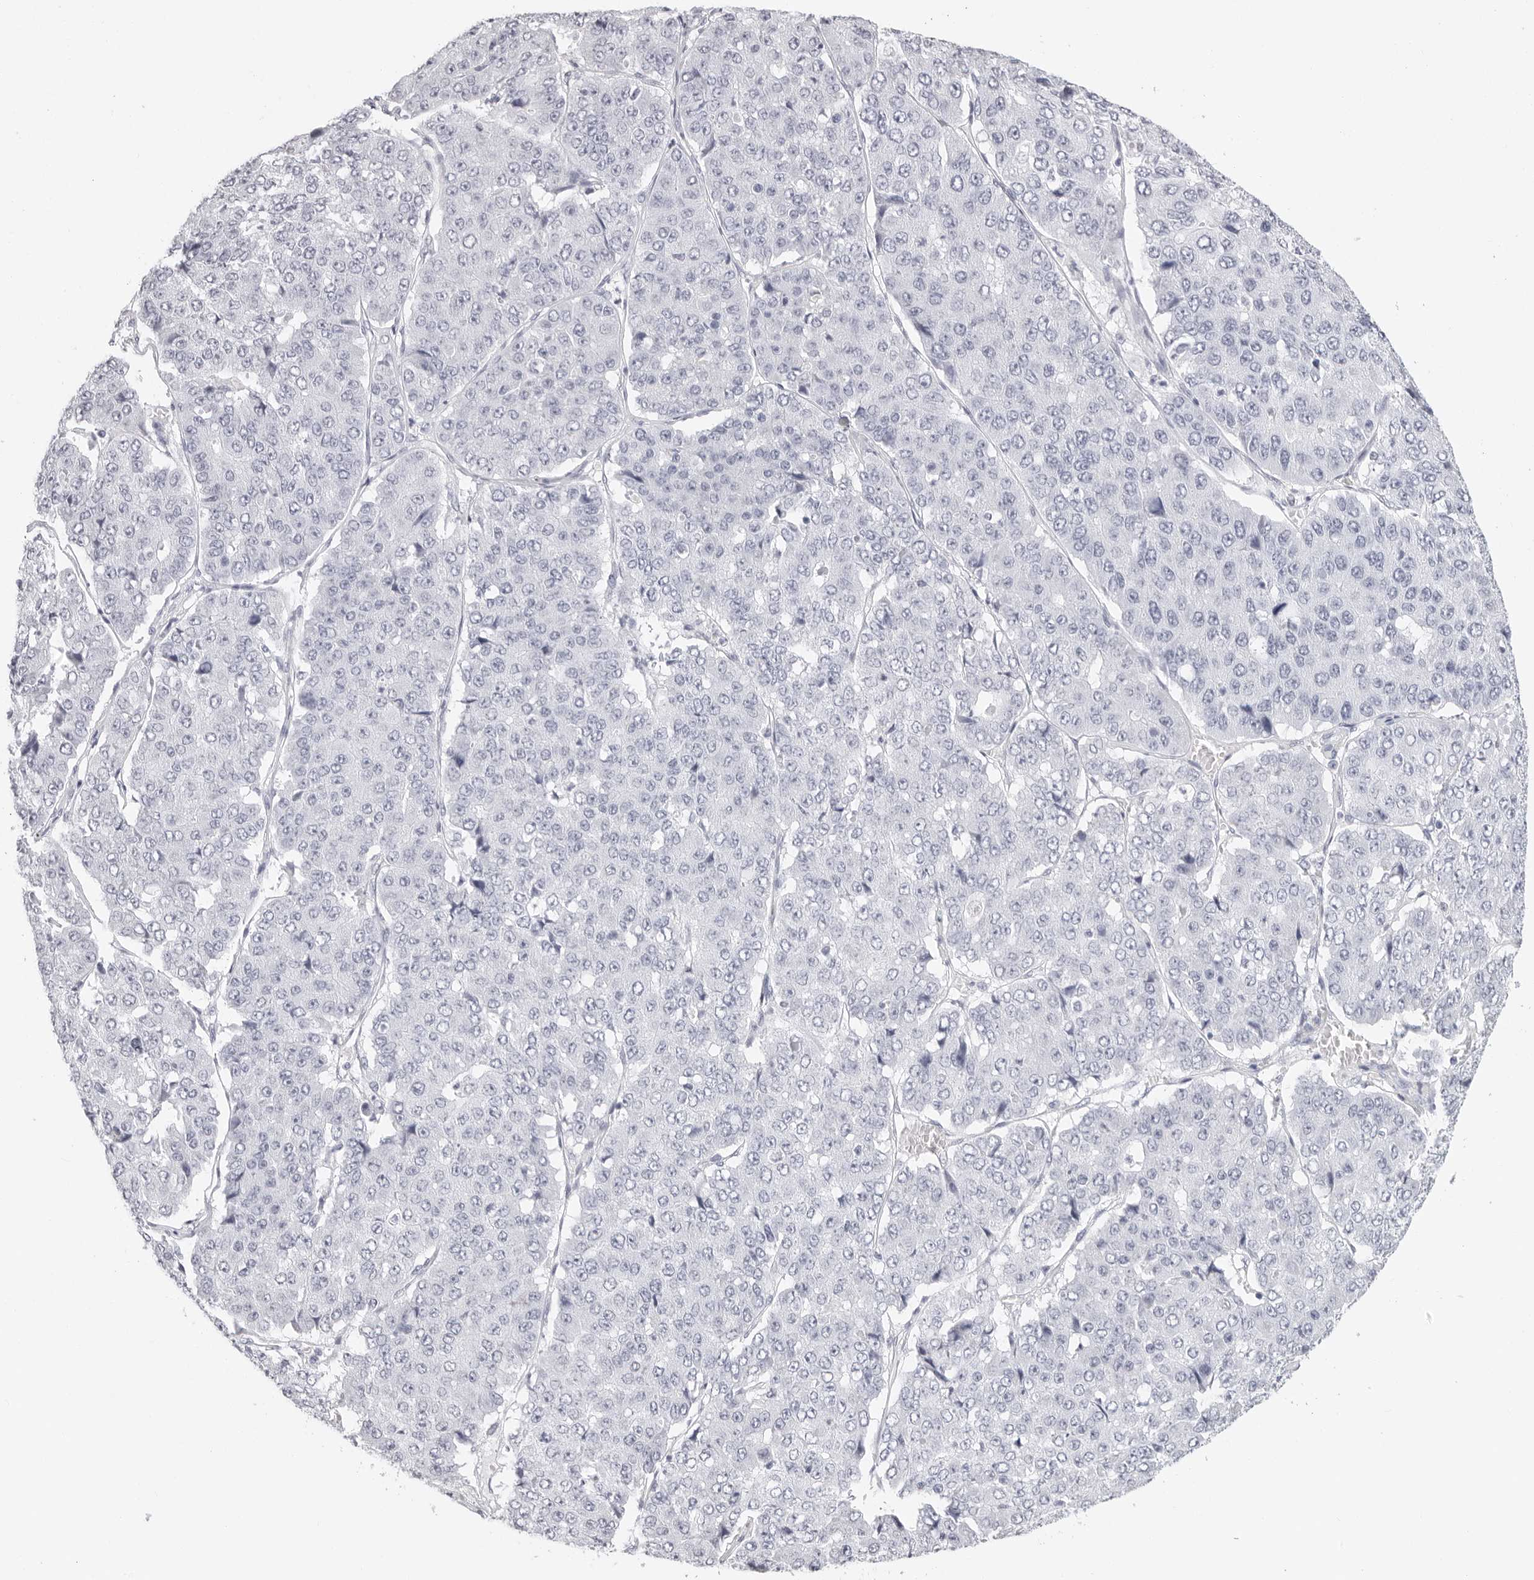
{"staining": {"intensity": "negative", "quantity": "none", "location": "none"}, "tissue": "pancreatic cancer", "cell_type": "Tumor cells", "image_type": "cancer", "snomed": [{"axis": "morphology", "description": "Adenocarcinoma, NOS"}, {"axis": "topography", "description": "Pancreas"}], "caption": "Human pancreatic cancer stained for a protein using immunohistochemistry reveals no staining in tumor cells.", "gene": "AGMAT", "patient": {"sex": "male", "age": 50}}